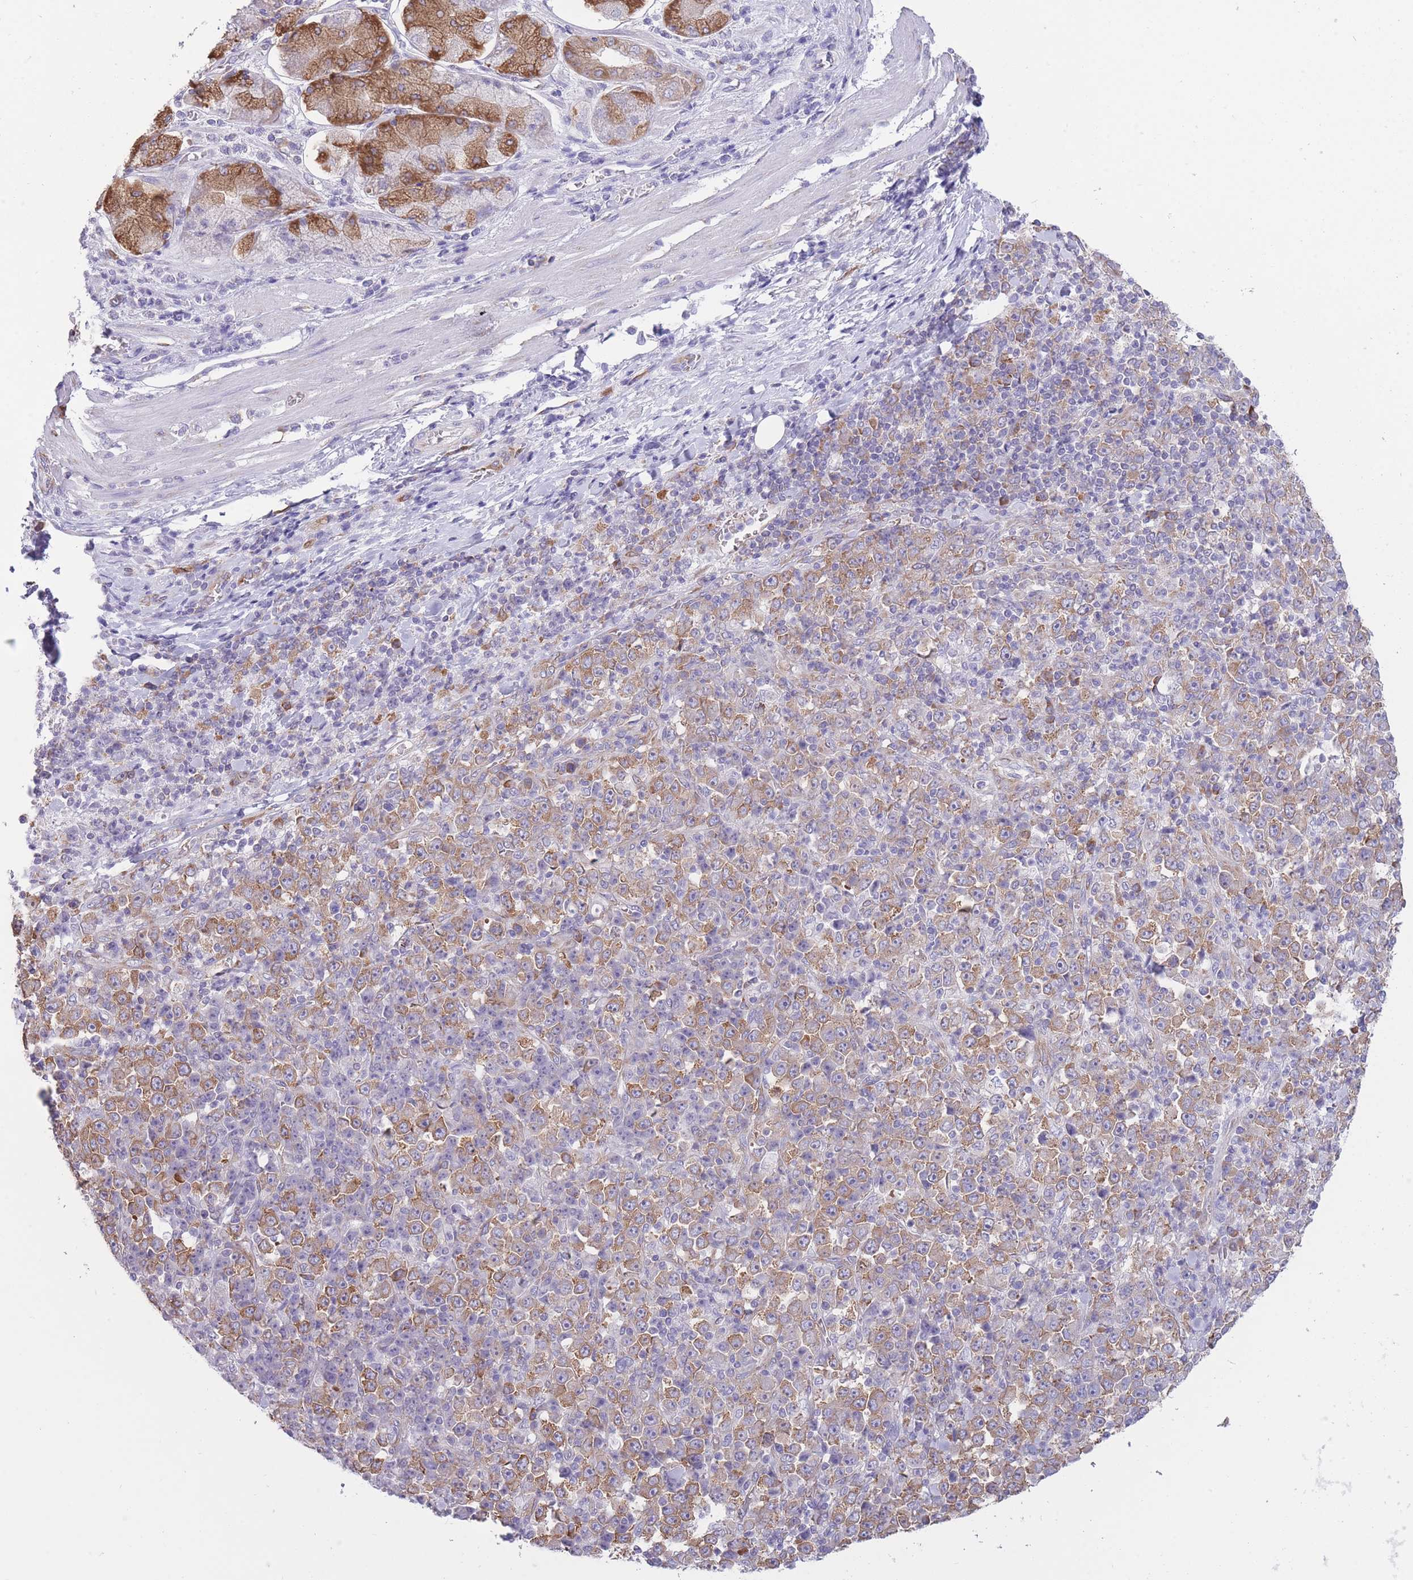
{"staining": {"intensity": "moderate", "quantity": ">75%", "location": "cytoplasmic/membranous"}, "tissue": "stomach cancer", "cell_type": "Tumor cells", "image_type": "cancer", "snomed": [{"axis": "morphology", "description": "Normal tissue, NOS"}, {"axis": "morphology", "description": "Adenocarcinoma, NOS"}, {"axis": "topography", "description": "Stomach, upper"}, {"axis": "topography", "description": "Stomach"}], "caption": "Moderate cytoplasmic/membranous positivity for a protein is identified in approximately >75% of tumor cells of stomach cancer using IHC.", "gene": "ZNF501", "patient": {"sex": "male", "age": 59}}